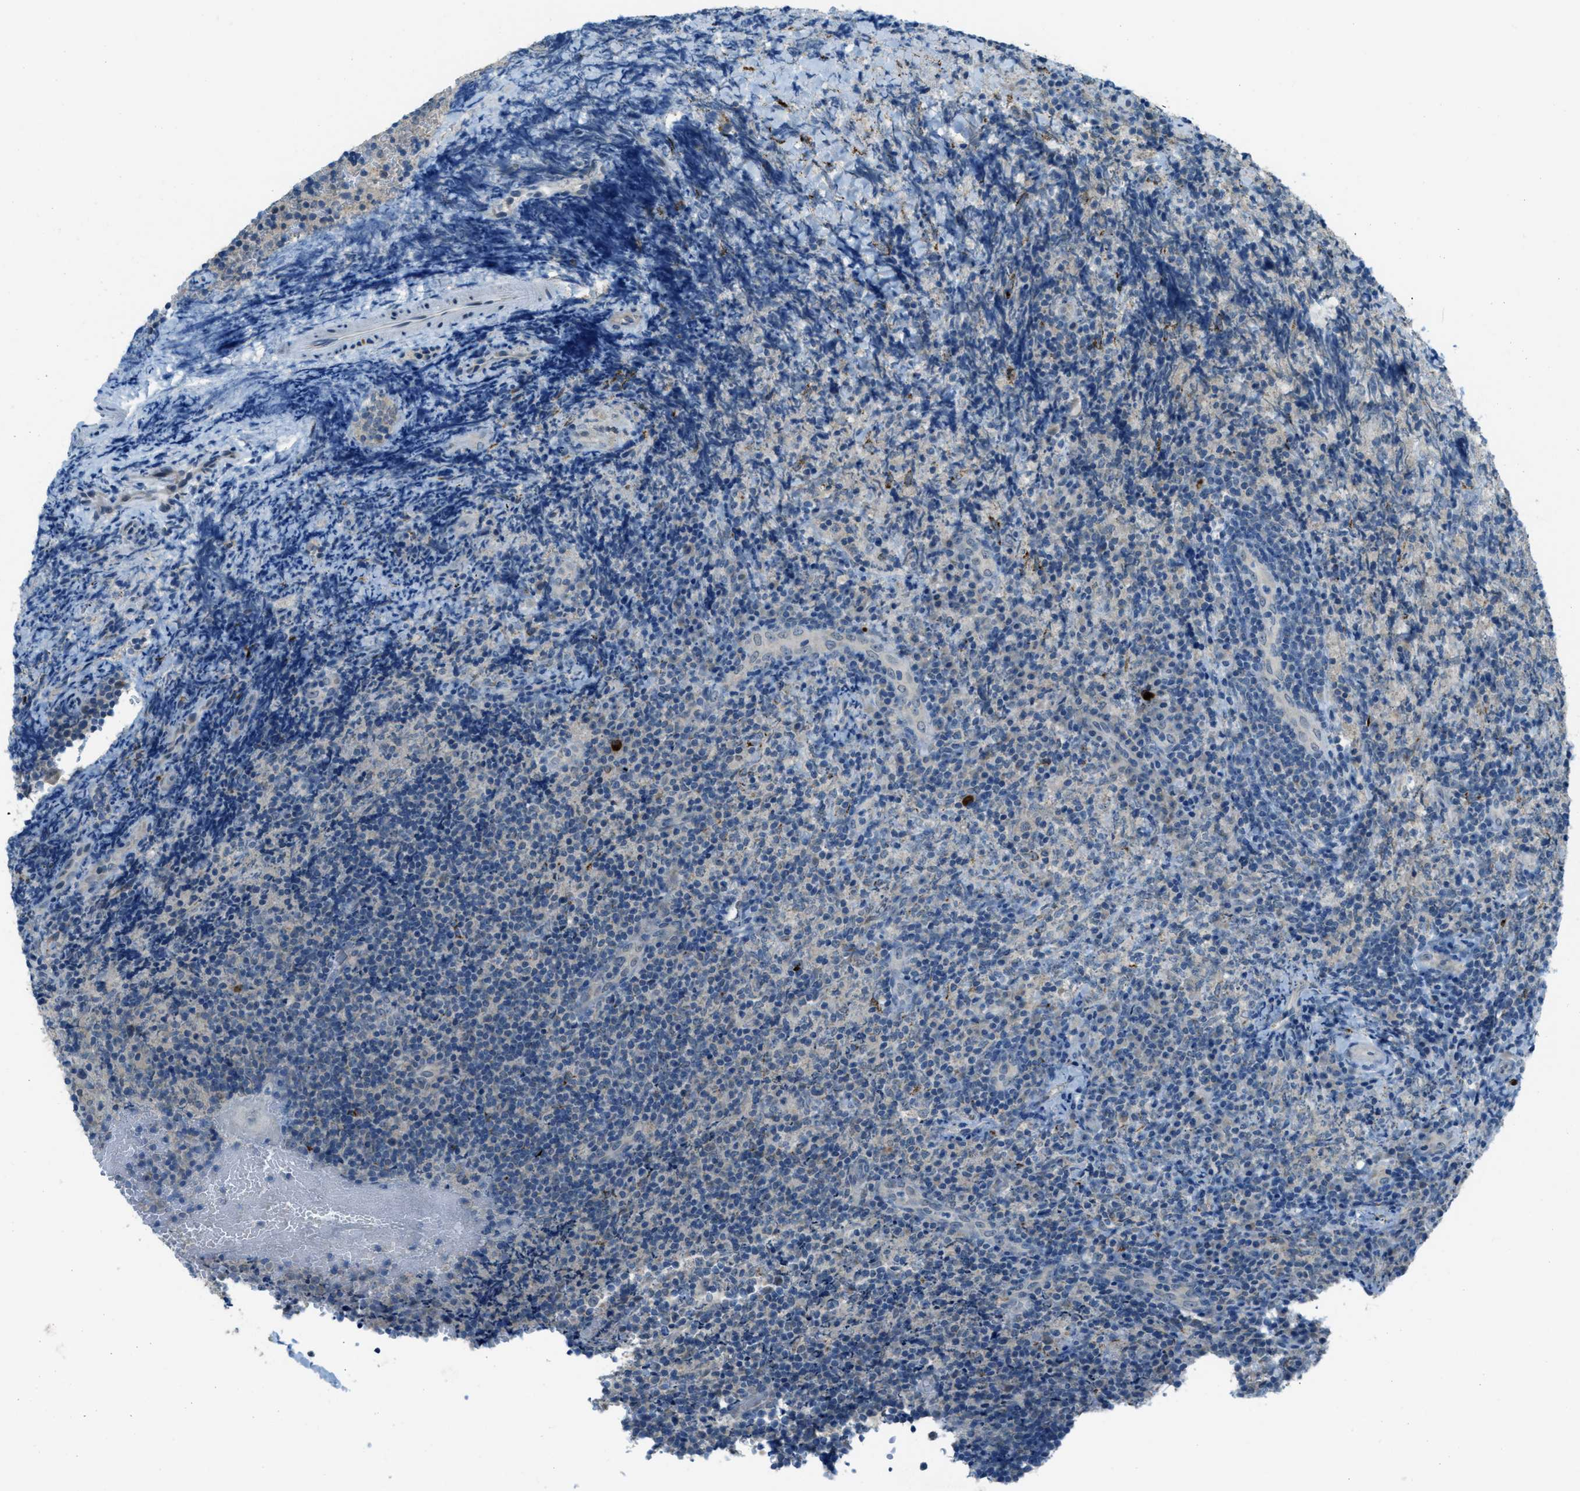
{"staining": {"intensity": "negative", "quantity": "none", "location": "none"}, "tissue": "lymphoma", "cell_type": "Tumor cells", "image_type": "cancer", "snomed": [{"axis": "morphology", "description": "Malignant lymphoma, non-Hodgkin's type, High grade"}, {"axis": "topography", "description": "Tonsil"}], "caption": "Image shows no protein expression in tumor cells of malignant lymphoma, non-Hodgkin's type (high-grade) tissue.", "gene": "CDON", "patient": {"sex": "female", "age": 36}}